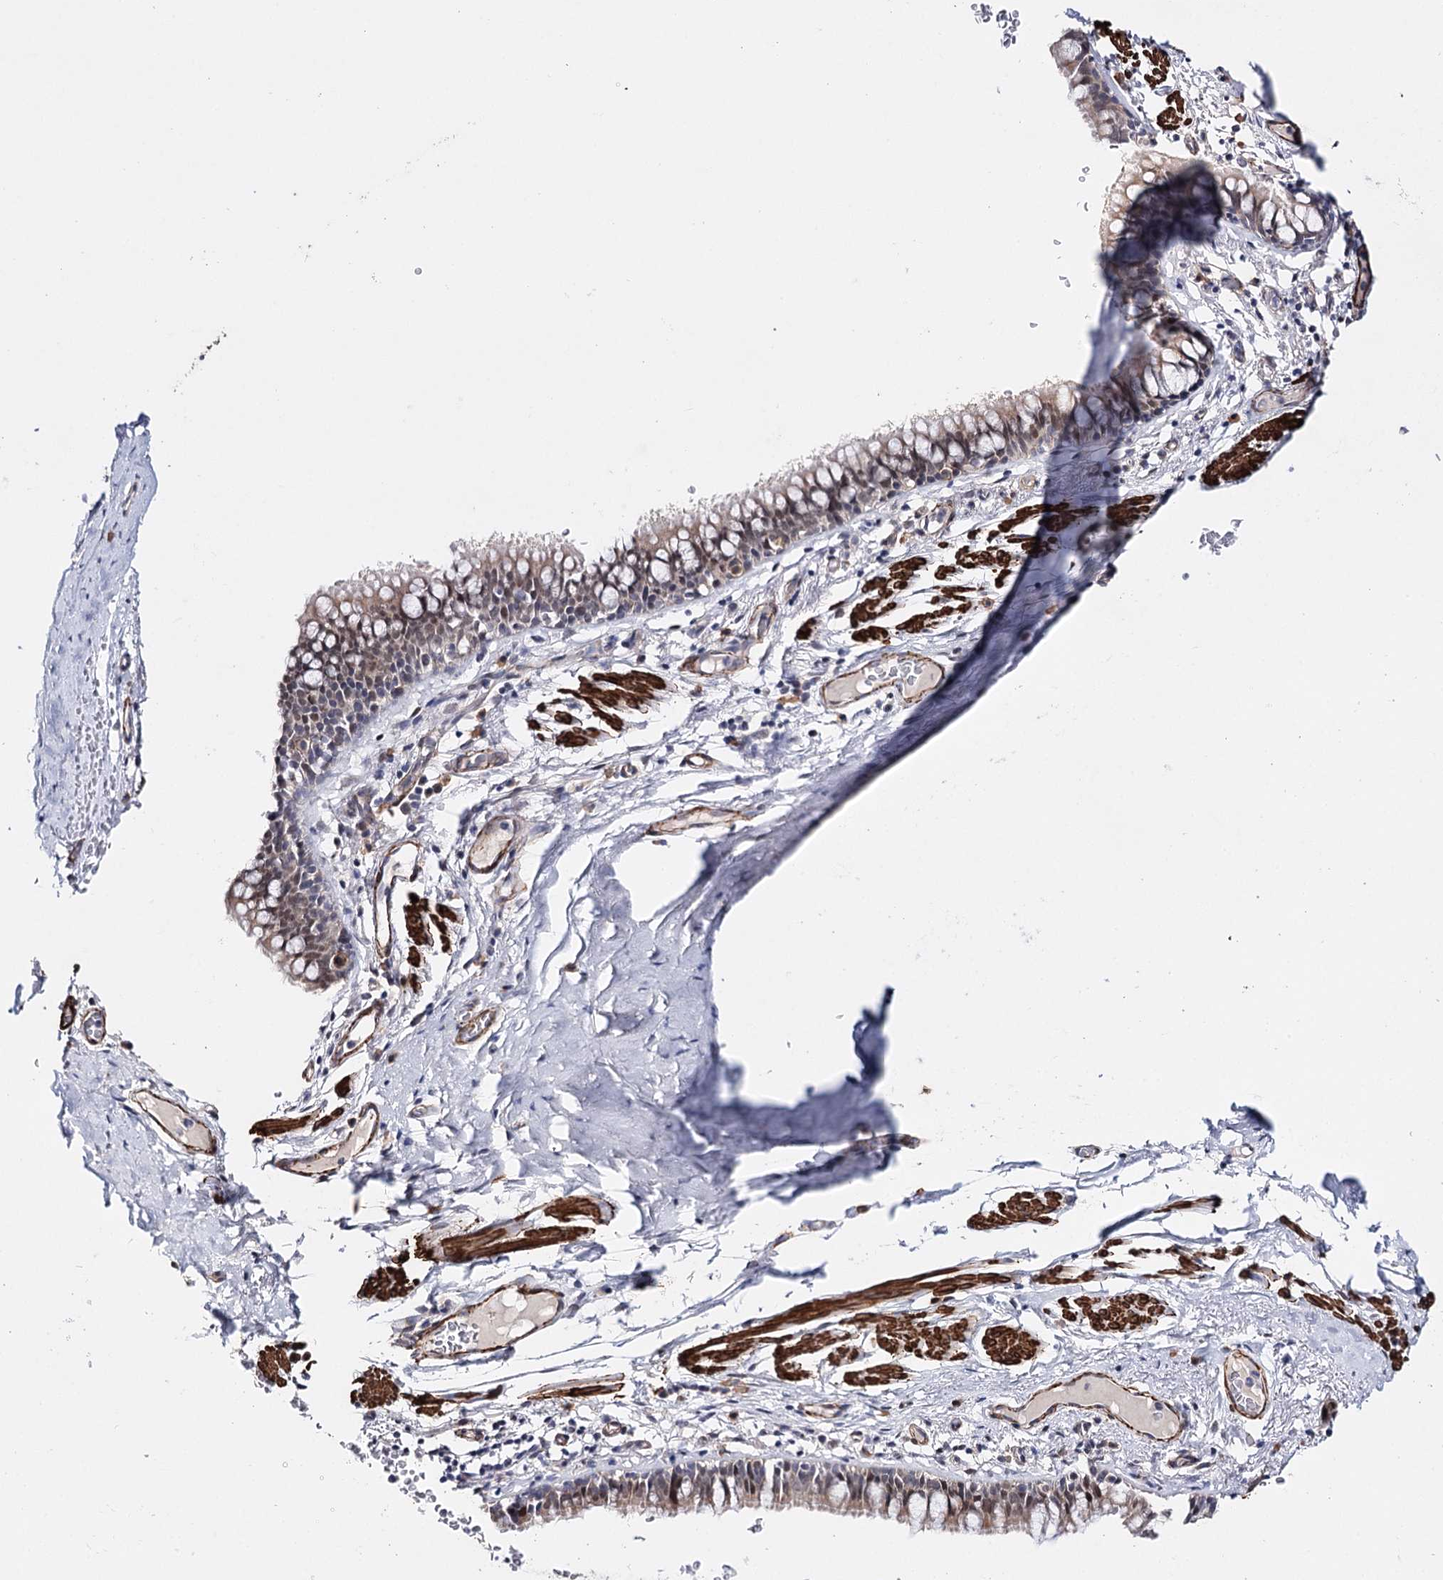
{"staining": {"intensity": "weak", "quantity": "25%-75%", "location": "cytoplasmic/membranous,nuclear"}, "tissue": "bronchus", "cell_type": "Respiratory epithelial cells", "image_type": "normal", "snomed": [{"axis": "morphology", "description": "Normal tissue, NOS"}, {"axis": "topography", "description": "Cartilage tissue"}, {"axis": "topography", "description": "Bronchus"}], "caption": "Protein expression analysis of benign bronchus displays weak cytoplasmic/membranous,nuclear positivity in about 25%-75% of respiratory epithelial cells. The staining was performed using DAB (3,3'-diaminobenzidine), with brown indicating positive protein expression. Nuclei are stained blue with hematoxylin.", "gene": "CFAP46", "patient": {"sex": "female", "age": 36}}